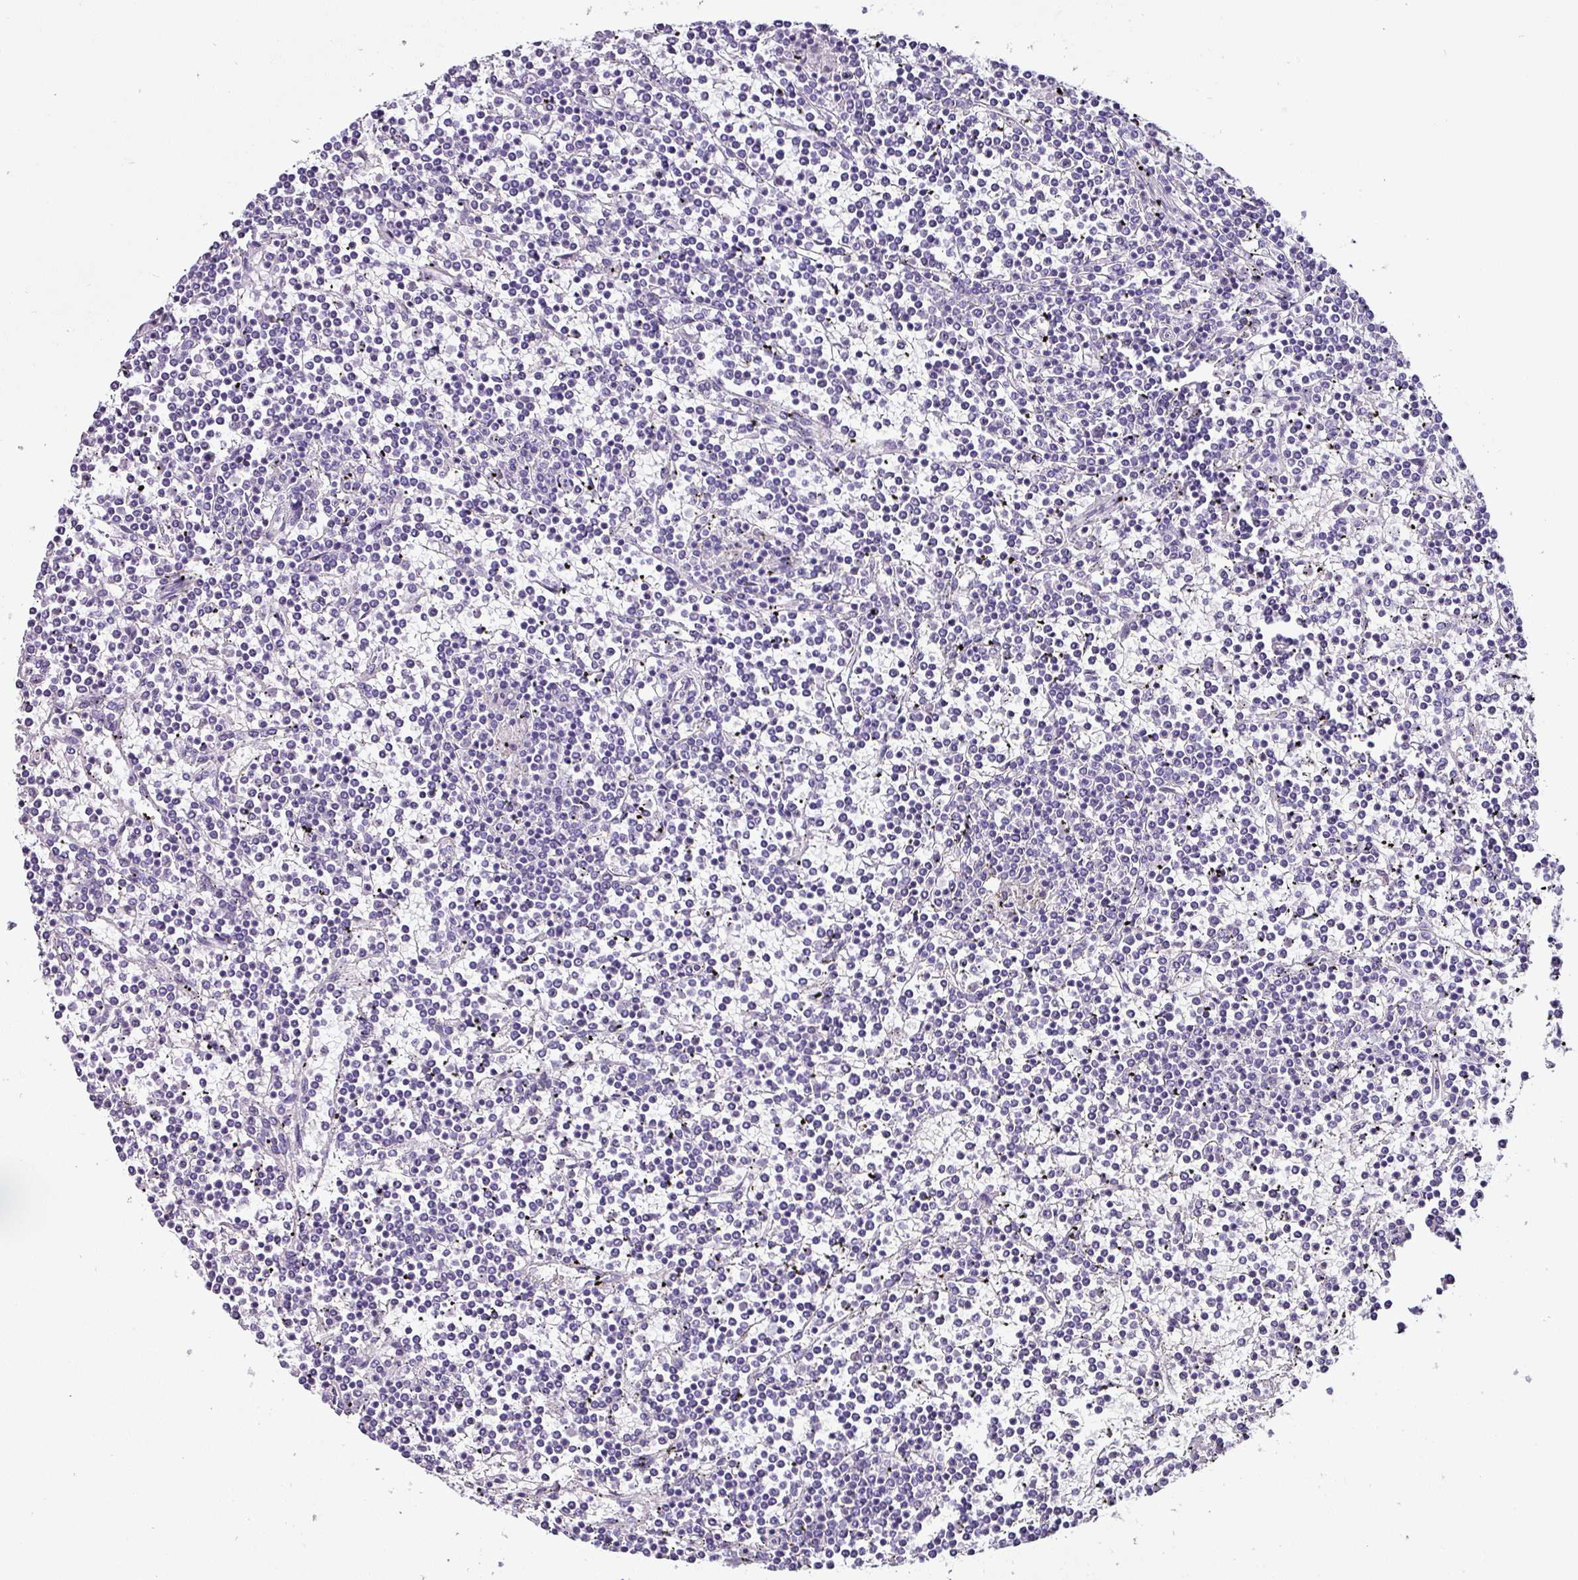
{"staining": {"intensity": "negative", "quantity": "none", "location": "none"}, "tissue": "lymphoma", "cell_type": "Tumor cells", "image_type": "cancer", "snomed": [{"axis": "morphology", "description": "Malignant lymphoma, non-Hodgkin's type, Low grade"}, {"axis": "topography", "description": "Spleen"}], "caption": "Protein analysis of low-grade malignant lymphoma, non-Hodgkin's type reveals no significant staining in tumor cells.", "gene": "NAPSA", "patient": {"sex": "female", "age": 19}}